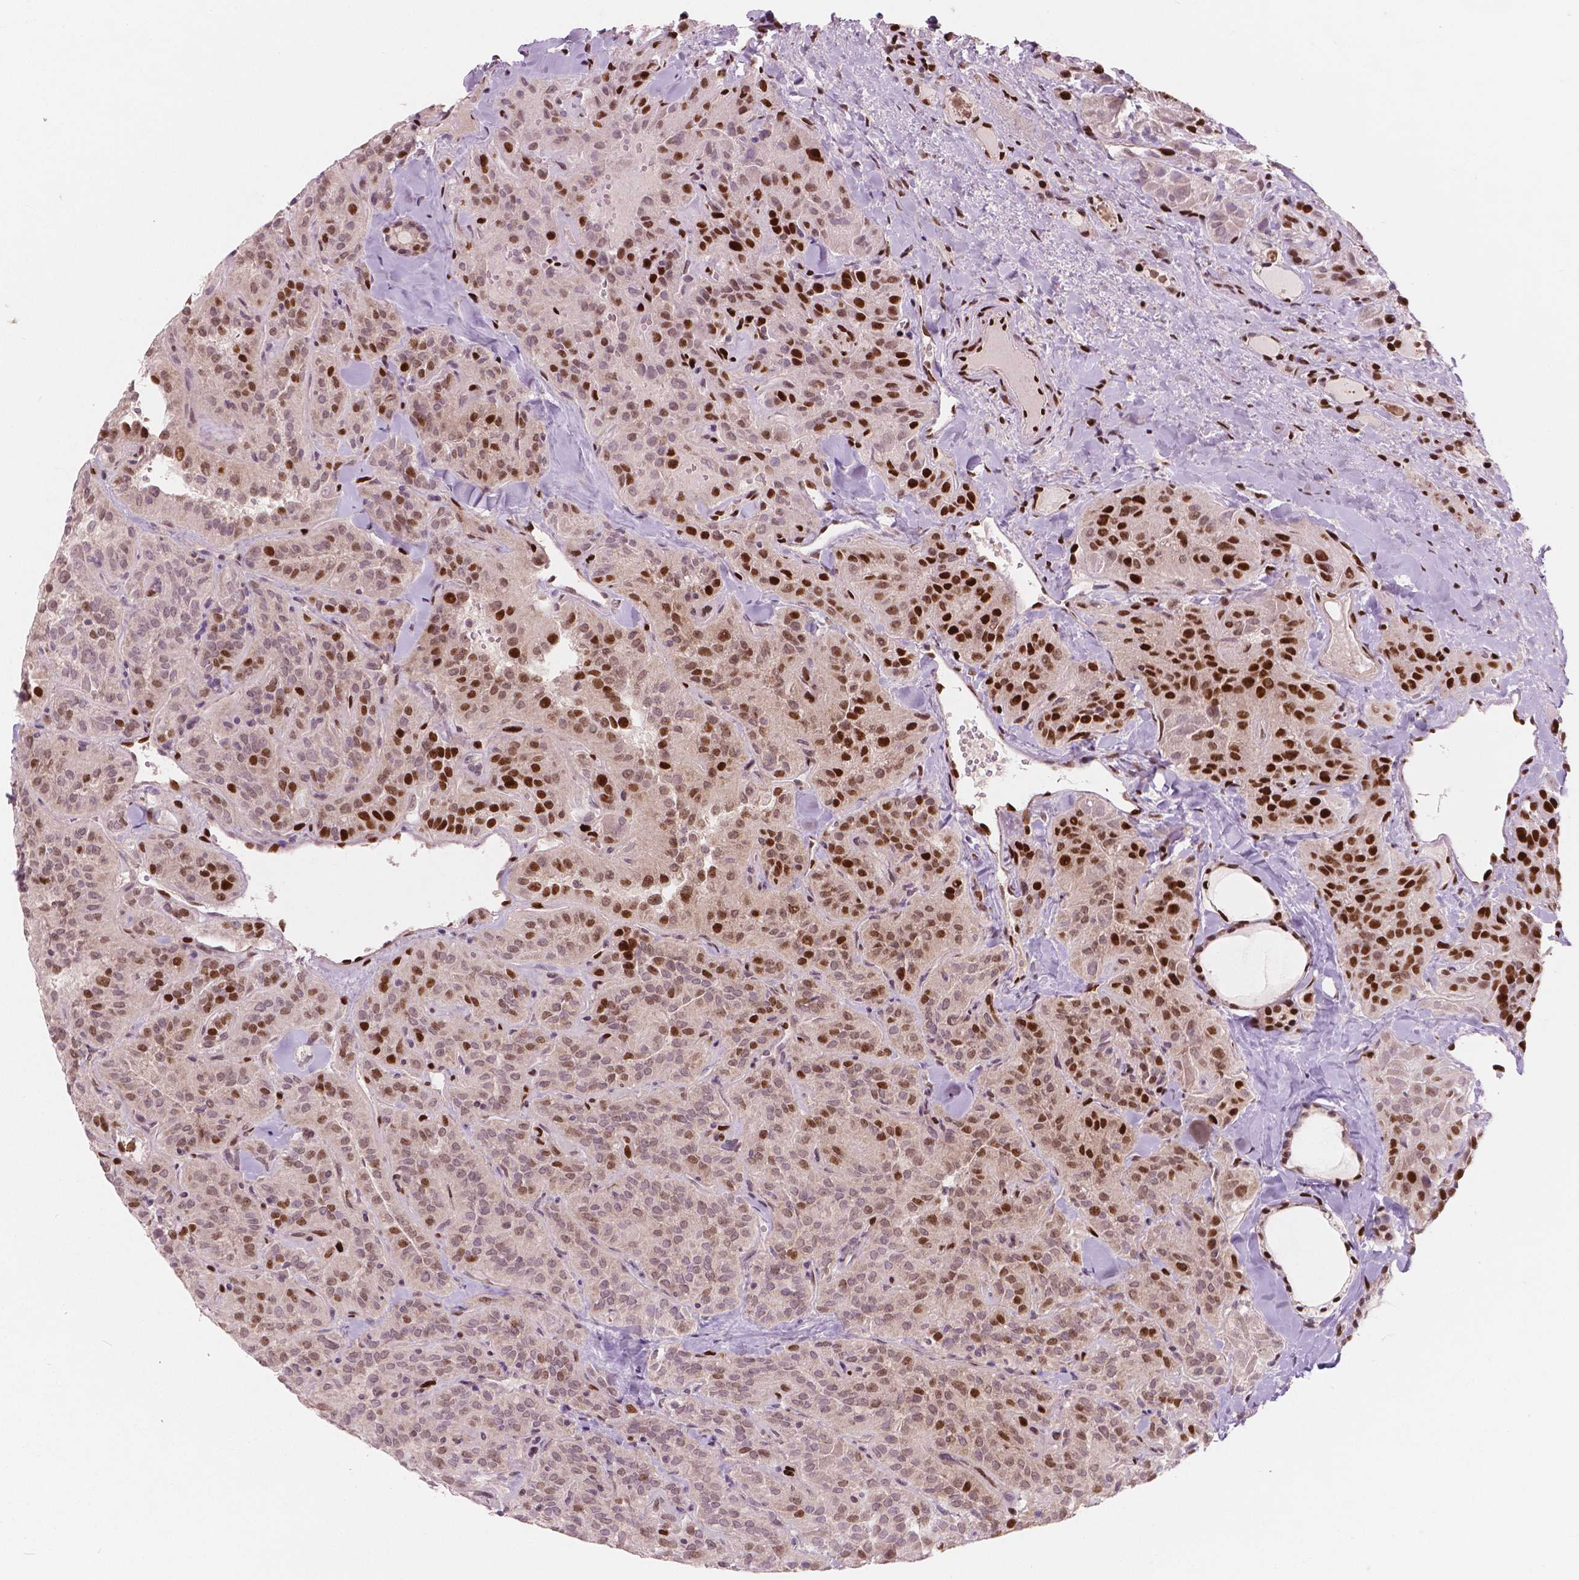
{"staining": {"intensity": "strong", "quantity": "25%-75%", "location": "nuclear"}, "tissue": "thyroid cancer", "cell_type": "Tumor cells", "image_type": "cancer", "snomed": [{"axis": "morphology", "description": "Papillary adenocarcinoma, NOS"}, {"axis": "topography", "description": "Thyroid gland"}], "caption": "IHC staining of thyroid papillary adenocarcinoma, which reveals high levels of strong nuclear expression in approximately 25%-75% of tumor cells indicating strong nuclear protein staining. The staining was performed using DAB (brown) for protein detection and nuclei were counterstained in hematoxylin (blue).", "gene": "BRD4", "patient": {"sex": "female", "age": 45}}